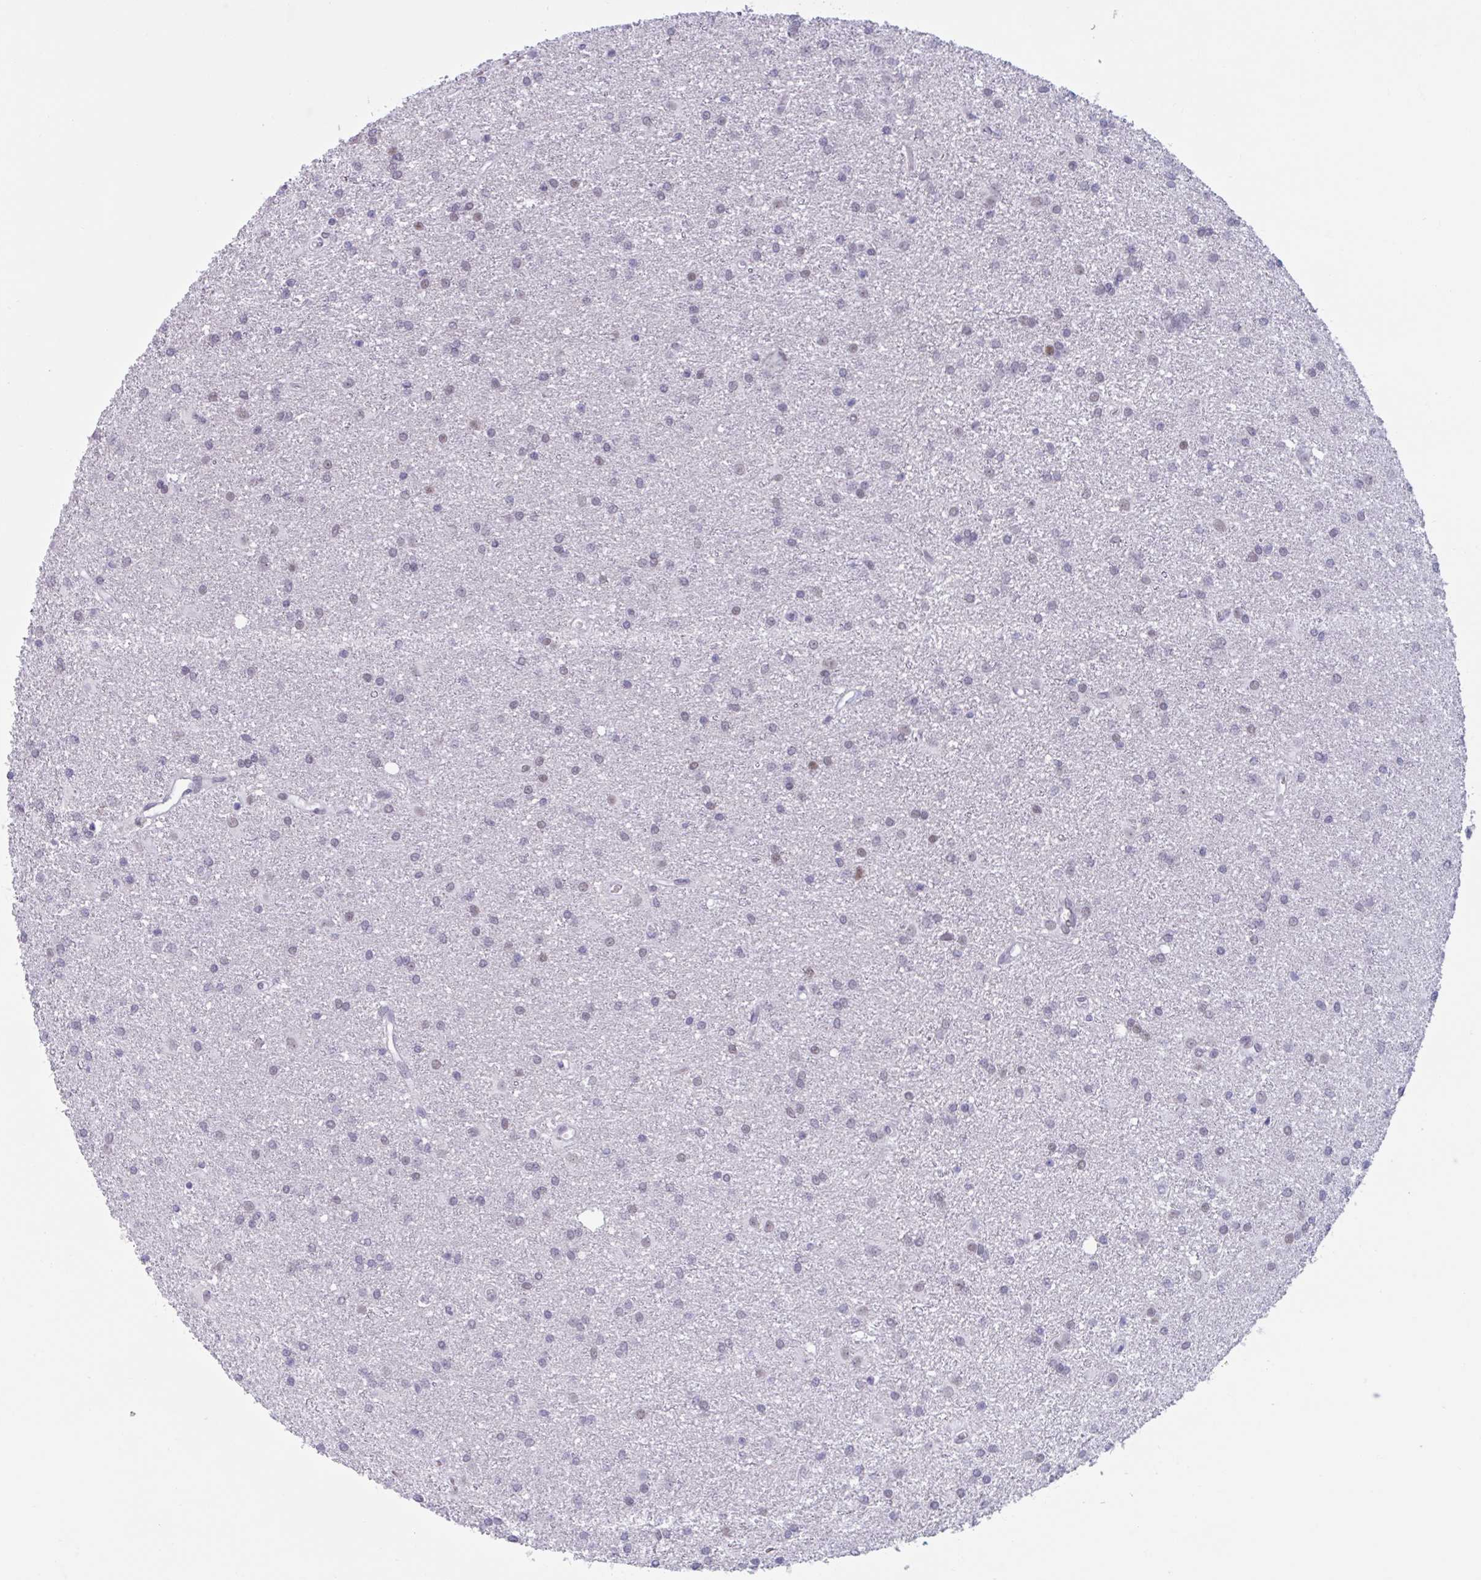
{"staining": {"intensity": "negative", "quantity": "none", "location": "none"}, "tissue": "glioma", "cell_type": "Tumor cells", "image_type": "cancer", "snomed": [{"axis": "morphology", "description": "Glioma, malignant, High grade"}, {"axis": "topography", "description": "Brain"}], "caption": "High power microscopy photomicrograph of an immunohistochemistry (IHC) micrograph of glioma, revealing no significant expression in tumor cells.", "gene": "MSMB", "patient": {"sex": "female", "age": 50}}